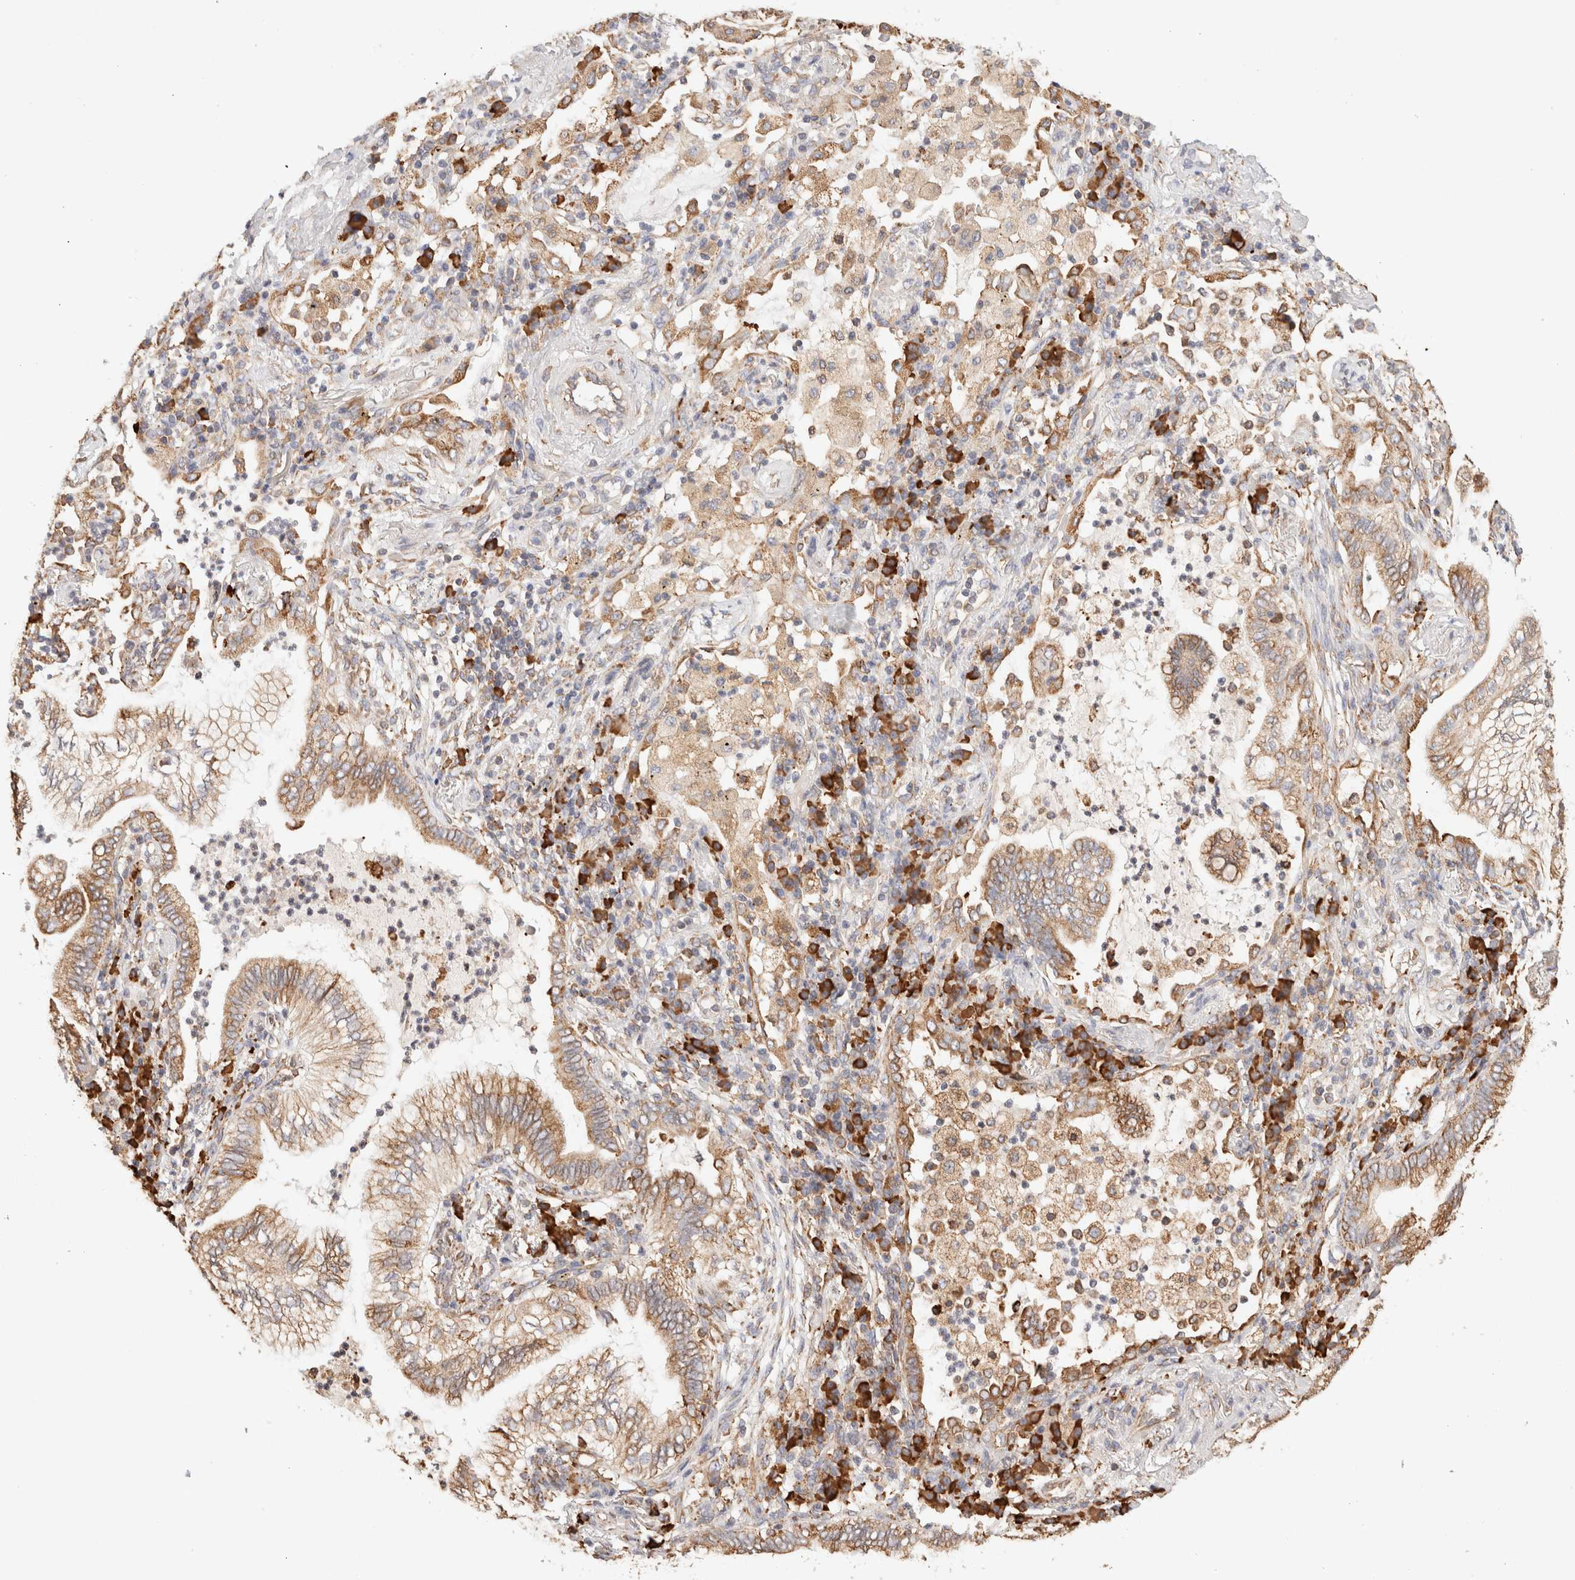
{"staining": {"intensity": "moderate", "quantity": ">75%", "location": "cytoplasmic/membranous"}, "tissue": "lung cancer", "cell_type": "Tumor cells", "image_type": "cancer", "snomed": [{"axis": "morphology", "description": "Normal tissue, NOS"}, {"axis": "morphology", "description": "Adenocarcinoma, NOS"}, {"axis": "topography", "description": "Bronchus"}, {"axis": "topography", "description": "Lung"}], "caption": "Lung cancer (adenocarcinoma) stained with a brown dye reveals moderate cytoplasmic/membranous positive expression in about >75% of tumor cells.", "gene": "FER", "patient": {"sex": "female", "age": 70}}